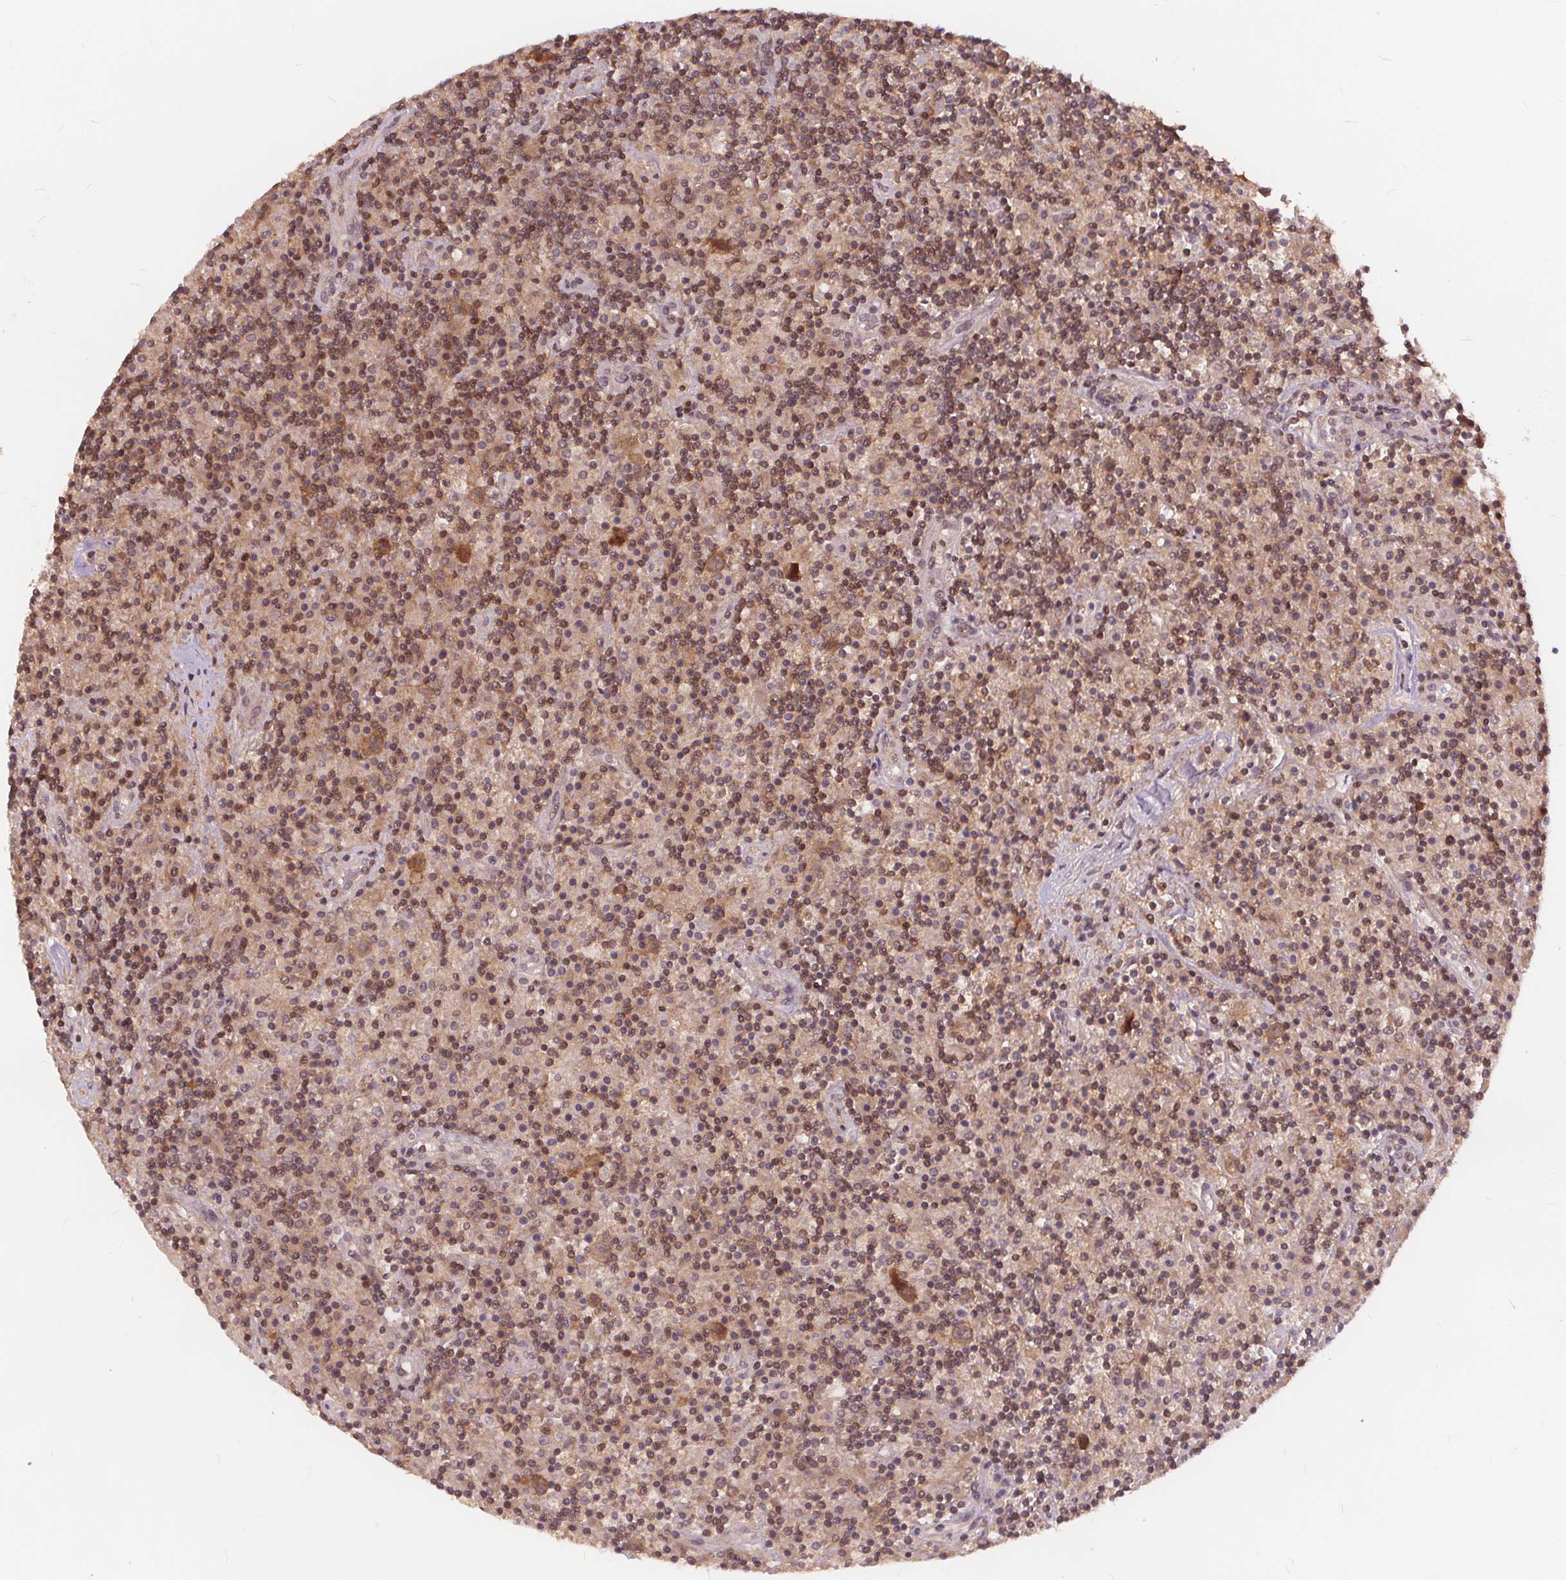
{"staining": {"intensity": "weak", "quantity": "25%-75%", "location": "cytoplasmic/membranous"}, "tissue": "lymphoma", "cell_type": "Tumor cells", "image_type": "cancer", "snomed": [{"axis": "morphology", "description": "Hodgkin's disease, NOS"}, {"axis": "topography", "description": "Lymph node"}], "caption": "Protein staining of lymphoma tissue reveals weak cytoplasmic/membranous expression in approximately 25%-75% of tumor cells. Using DAB (brown) and hematoxylin (blue) stains, captured at high magnification using brightfield microscopy.", "gene": "HIF1AN", "patient": {"sex": "male", "age": 70}}